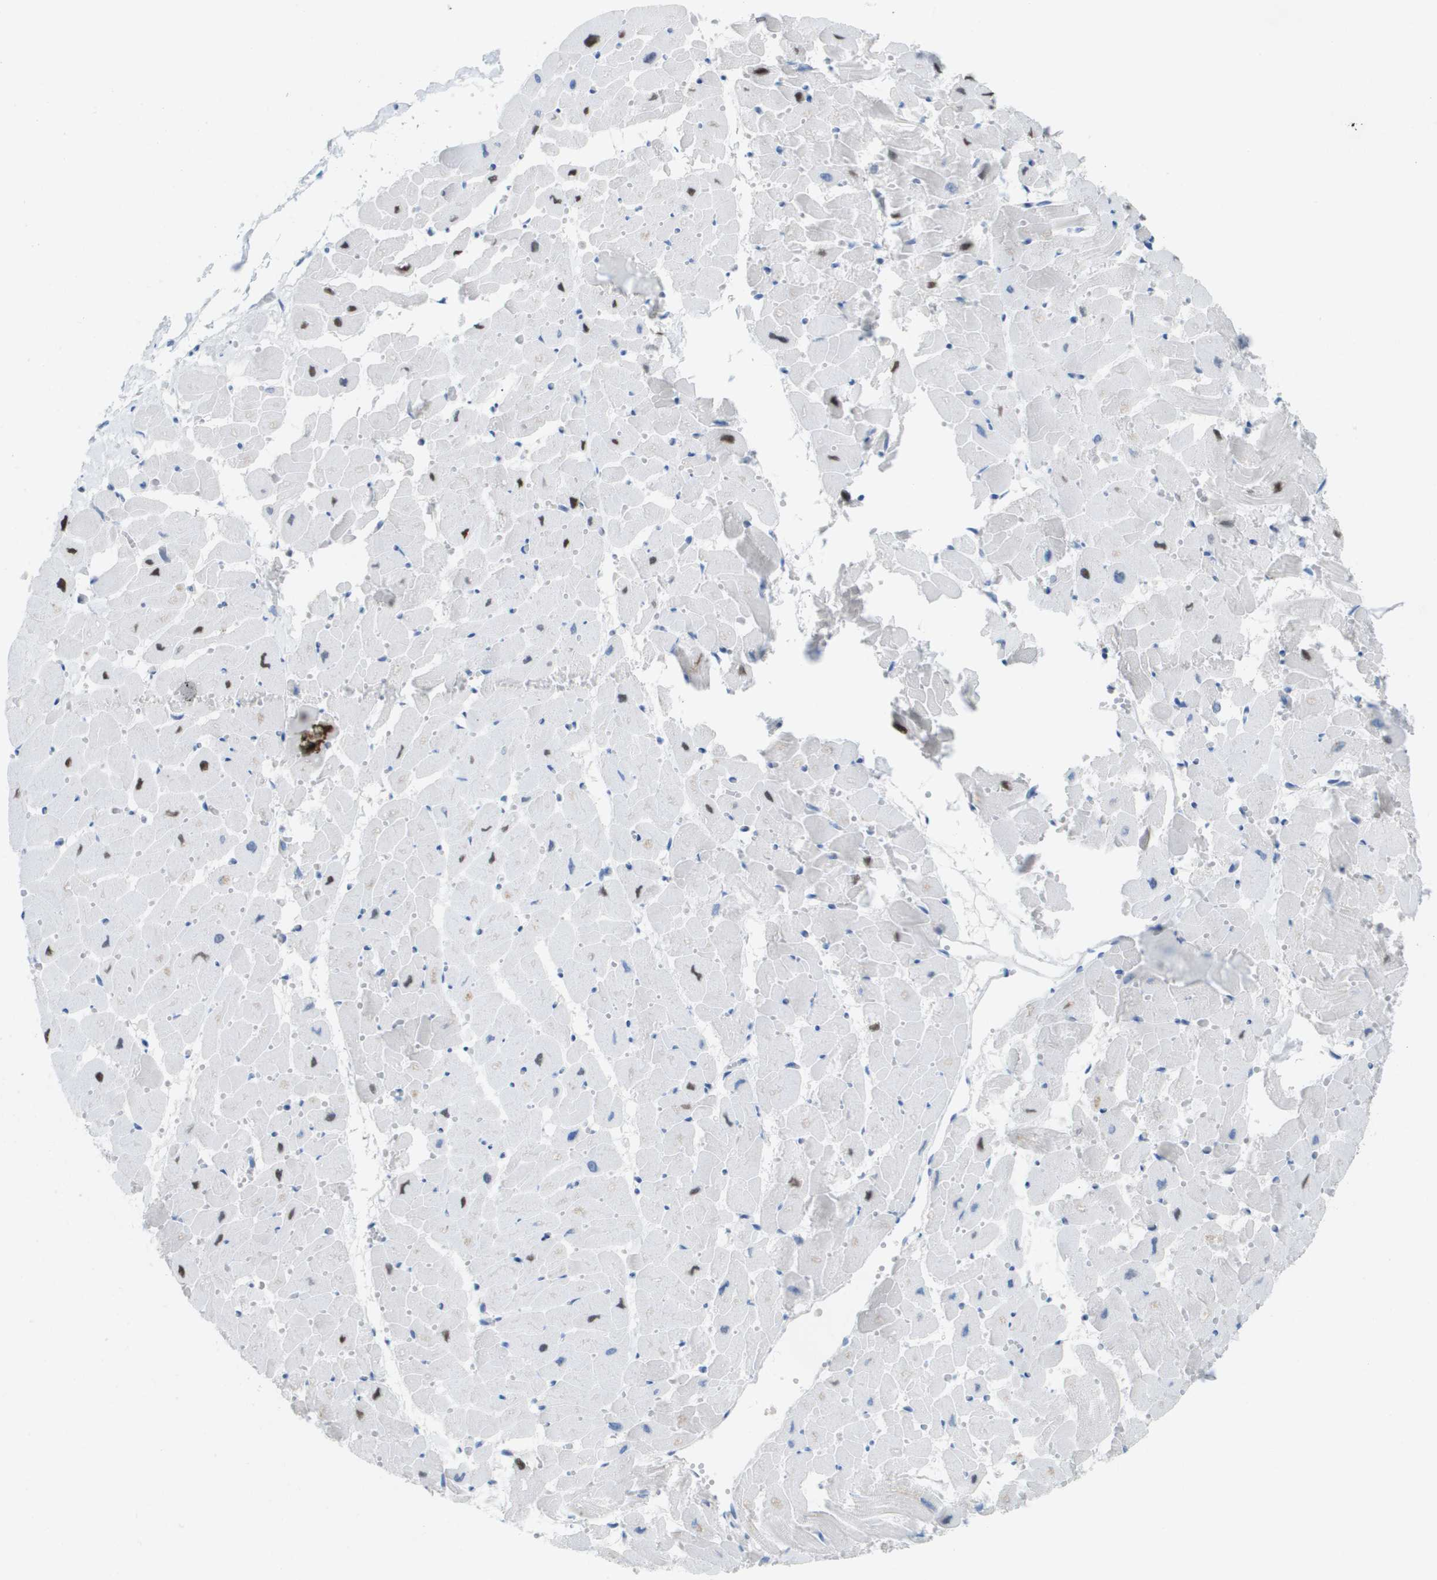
{"staining": {"intensity": "strong", "quantity": "<25%", "location": "nuclear"}, "tissue": "heart muscle", "cell_type": "Cardiomyocytes", "image_type": "normal", "snomed": [{"axis": "morphology", "description": "Normal tissue, NOS"}, {"axis": "topography", "description": "Heart"}], "caption": "High-magnification brightfield microscopy of normal heart muscle stained with DAB (brown) and counterstained with hematoxylin (blue). cardiomyocytes exhibit strong nuclear expression is appreciated in about<25% of cells.", "gene": "TP53RK", "patient": {"sex": "female", "age": 19}}